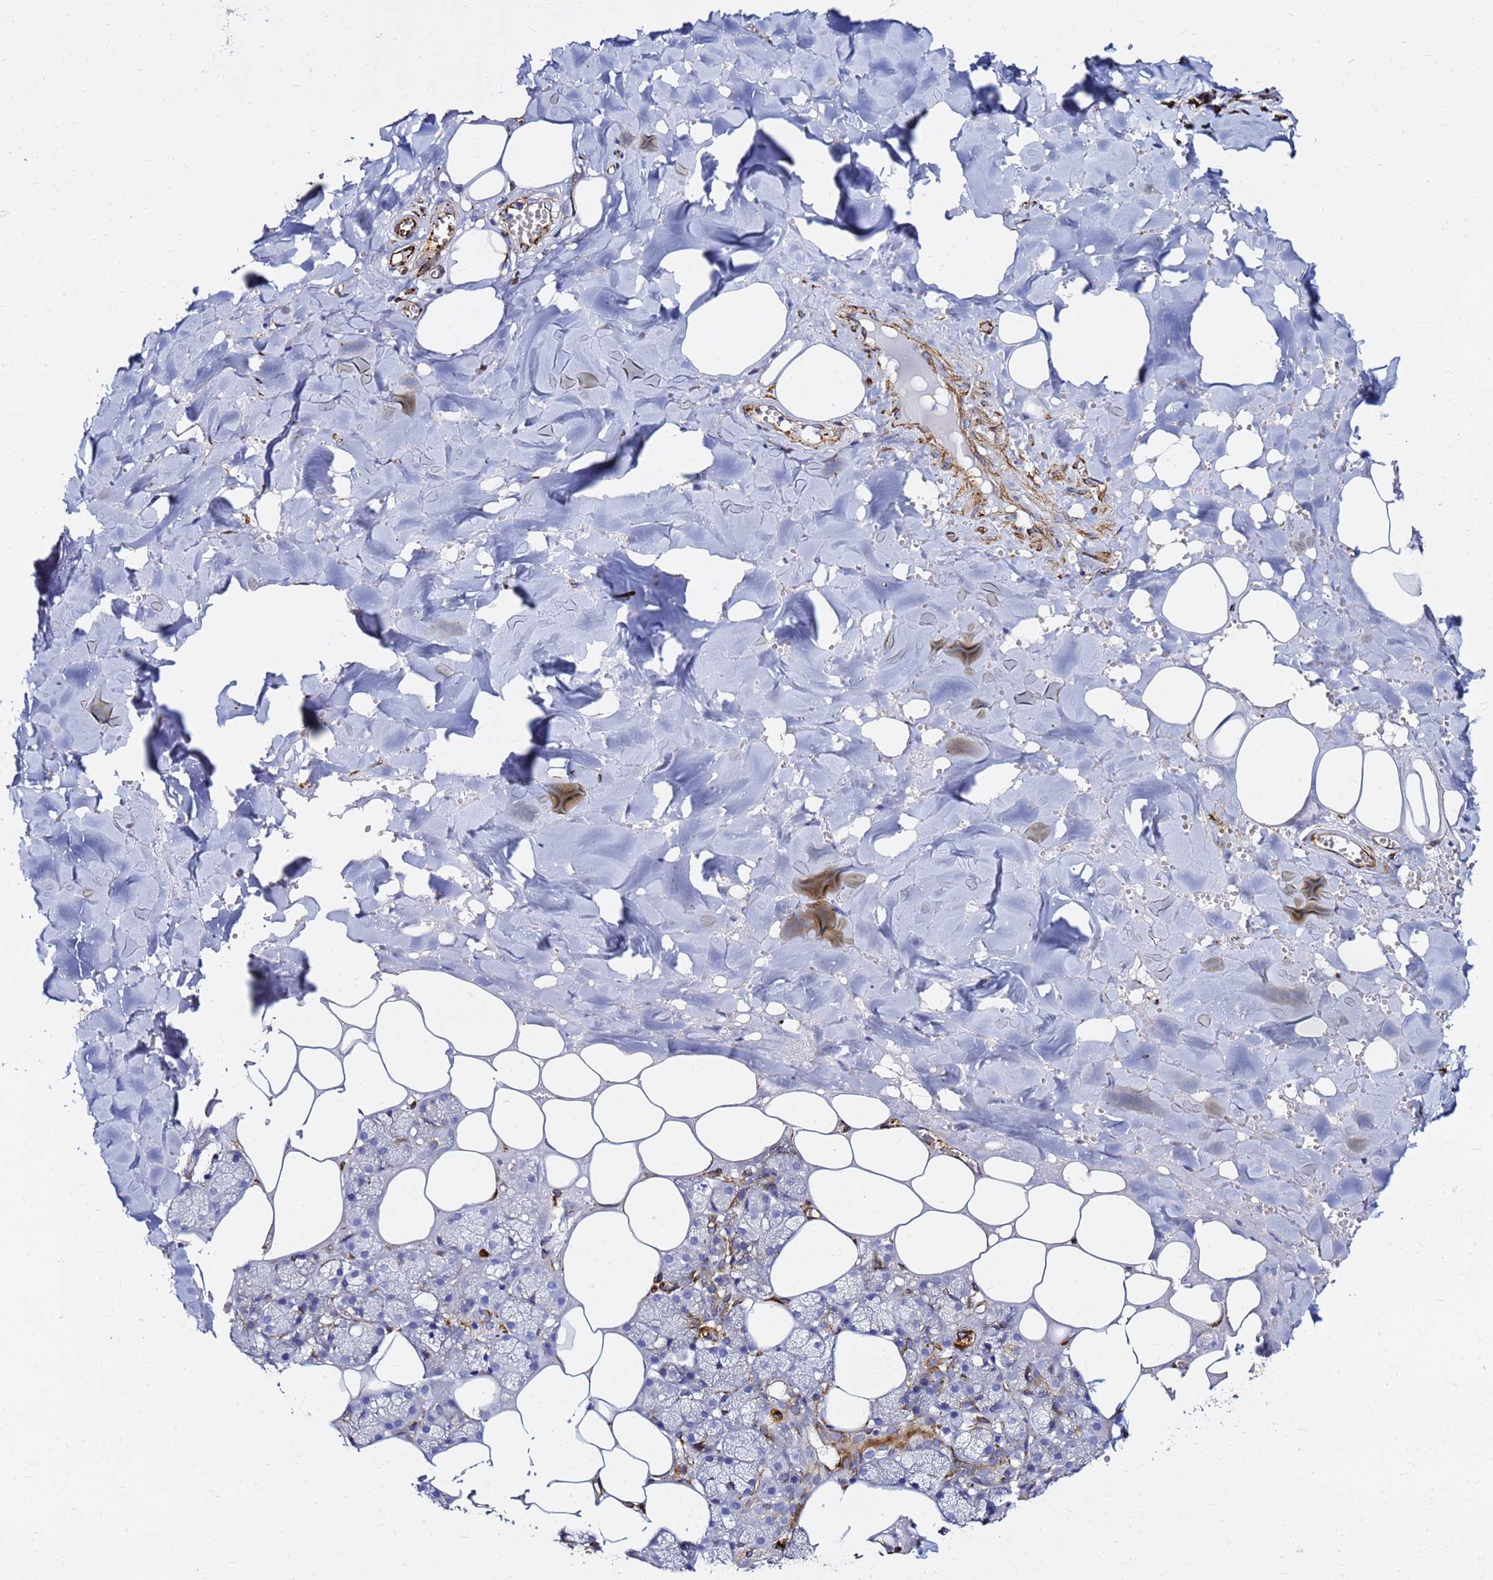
{"staining": {"intensity": "strong", "quantity": "25%-75%", "location": "cytoplasmic/membranous"}, "tissue": "salivary gland", "cell_type": "Glandular cells", "image_type": "normal", "snomed": [{"axis": "morphology", "description": "Normal tissue, NOS"}, {"axis": "topography", "description": "Salivary gland"}], "caption": "IHC (DAB) staining of unremarkable human salivary gland demonstrates strong cytoplasmic/membranous protein staining in approximately 25%-75% of glandular cells.", "gene": "TUBA8", "patient": {"sex": "male", "age": 62}}